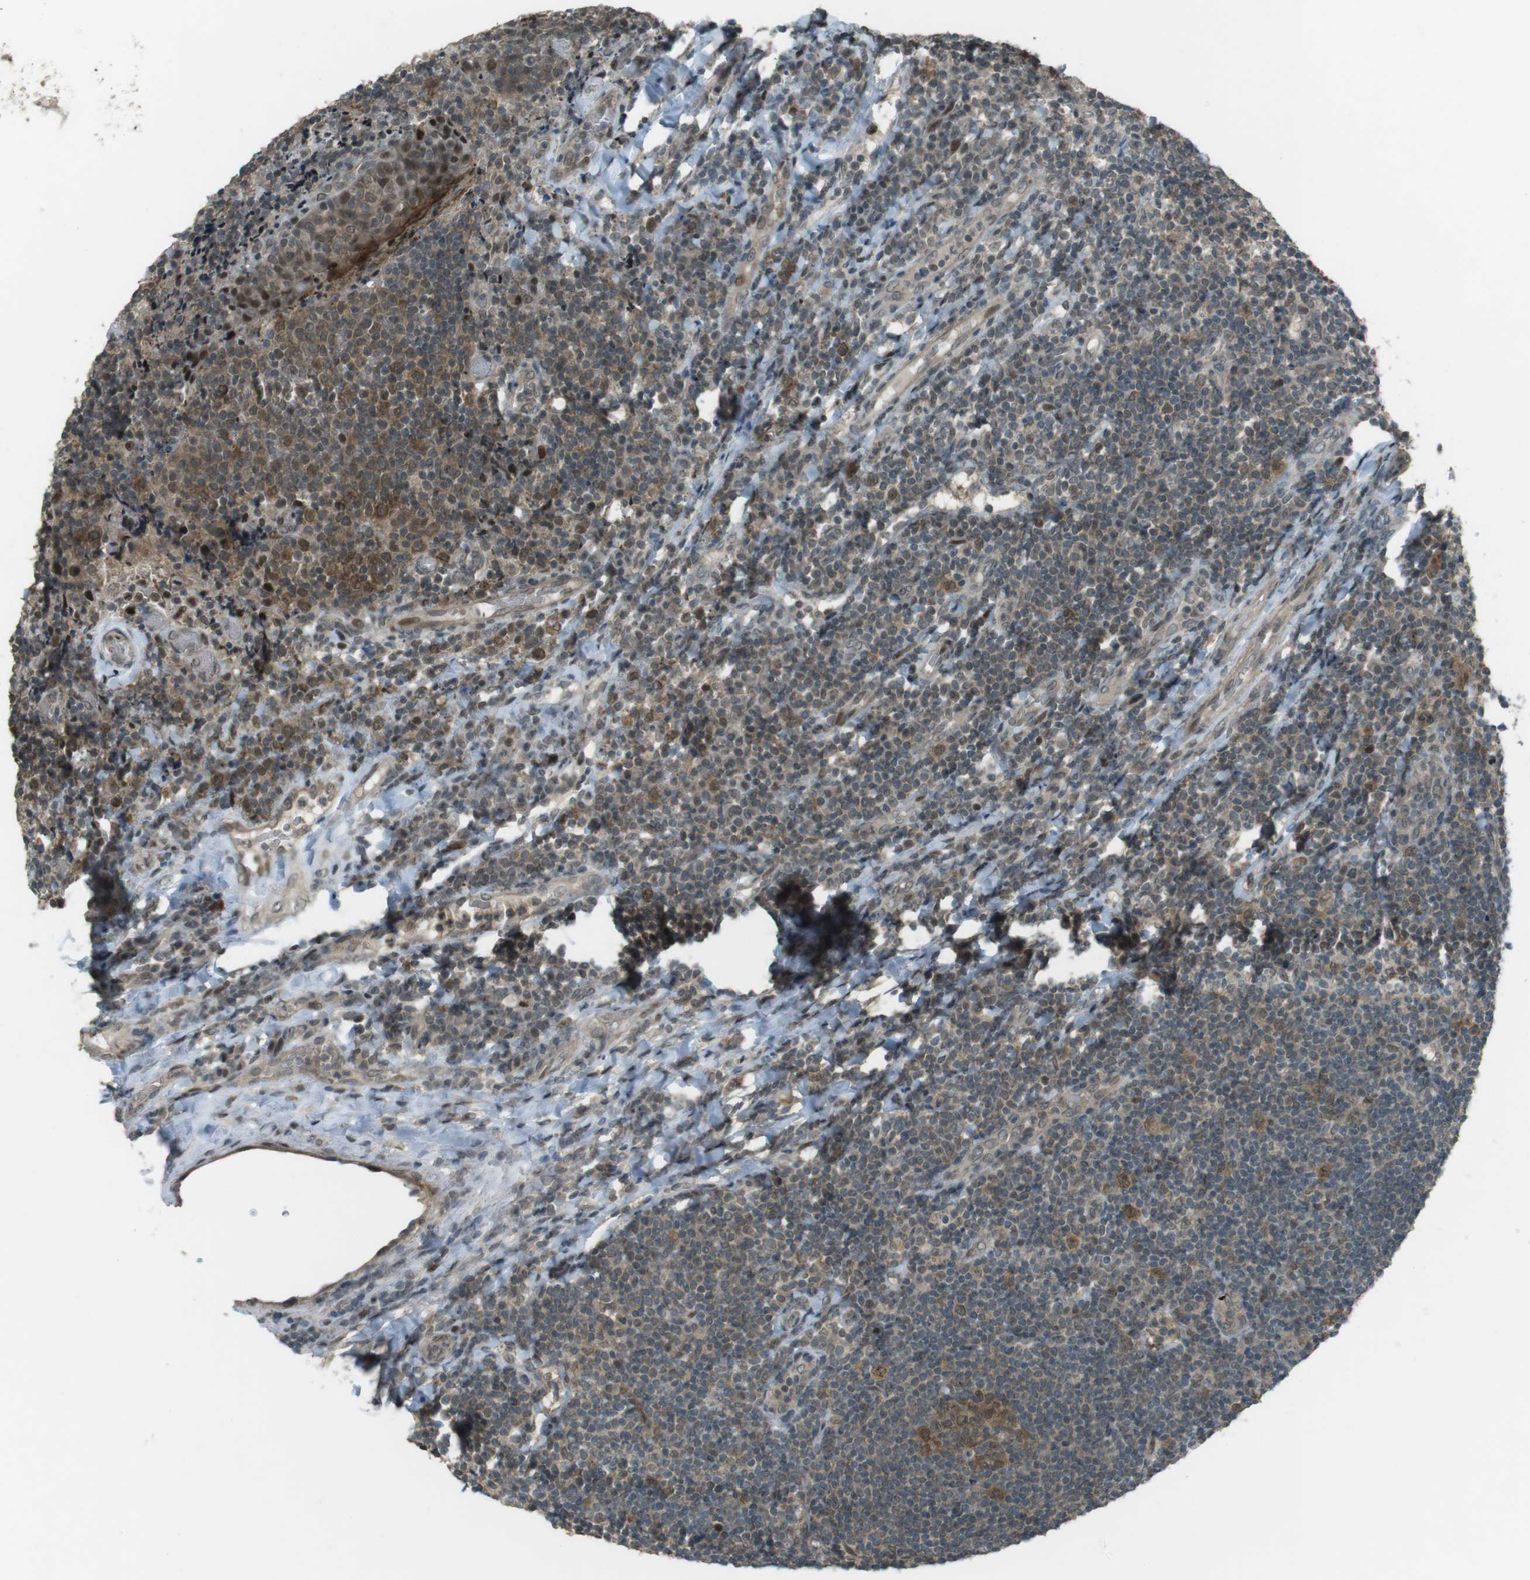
{"staining": {"intensity": "moderate", "quantity": ">75%", "location": "cytoplasmic/membranous,nuclear"}, "tissue": "tonsil", "cell_type": "Germinal center cells", "image_type": "normal", "snomed": [{"axis": "morphology", "description": "Normal tissue, NOS"}, {"axis": "topography", "description": "Tonsil"}], "caption": "Immunohistochemical staining of unremarkable tonsil shows >75% levels of moderate cytoplasmic/membranous,nuclear protein positivity in about >75% of germinal center cells.", "gene": "SLITRK5", "patient": {"sex": "male", "age": 17}}